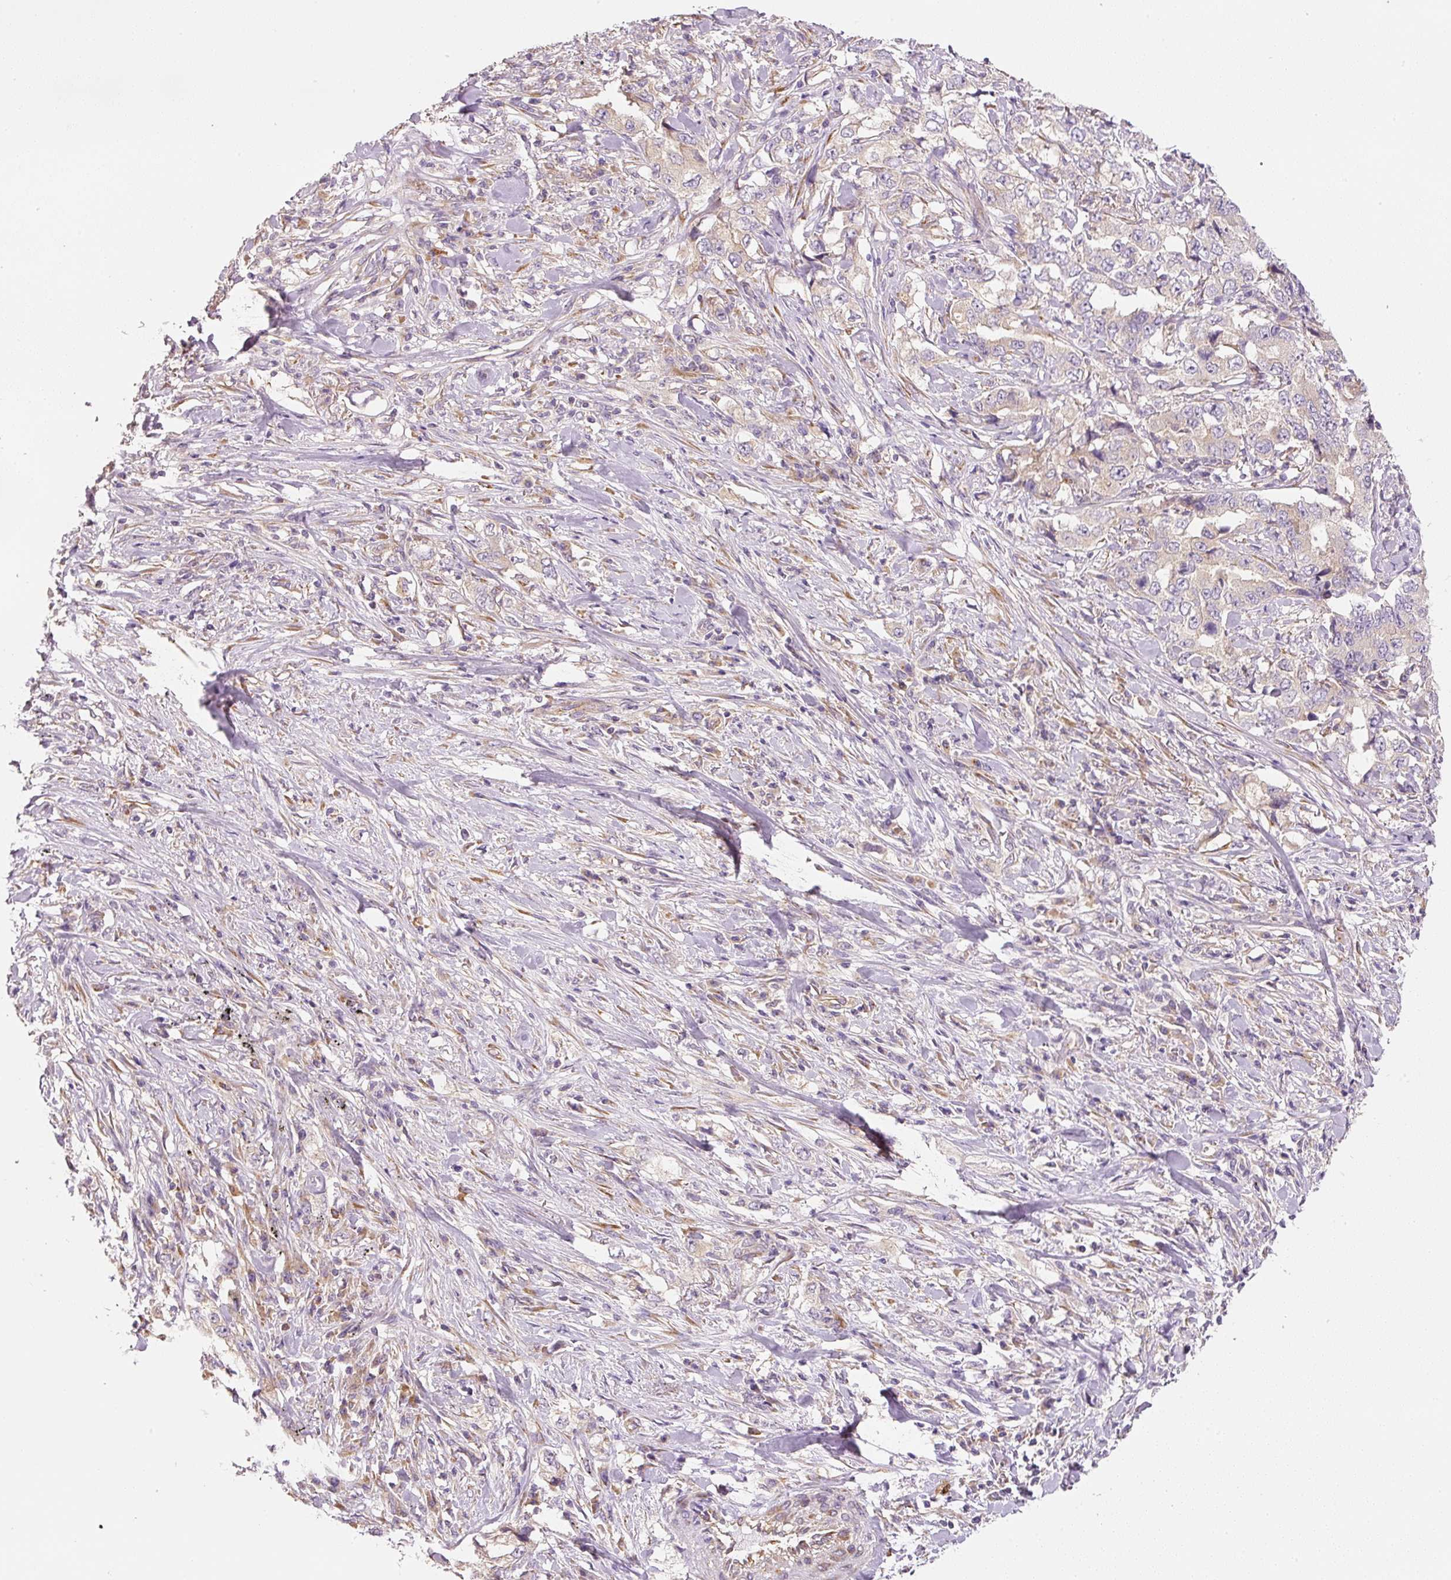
{"staining": {"intensity": "weak", "quantity": "25%-75%", "location": "cytoplasmic/membranous"}, "tissue": "lung cancer", "cell_type": "Tumor cells", "image_type": "cancer", "snomed": [{"axis": "morphology", "description": "Adenocarcinoma, NOS"}, {"axis": "topography", "description": "Lung"}], "caption": "DAB (3,3'-diaminobenzidine) immunohistochemical staining of lung cancer (adenocarcinoma) exhibits weak cytoplasmic/membranous protein positivity in approximately 25%-75% of tumor cells.", "gene": "RNF167", "patient": {"sex": "female", "age": 51}}